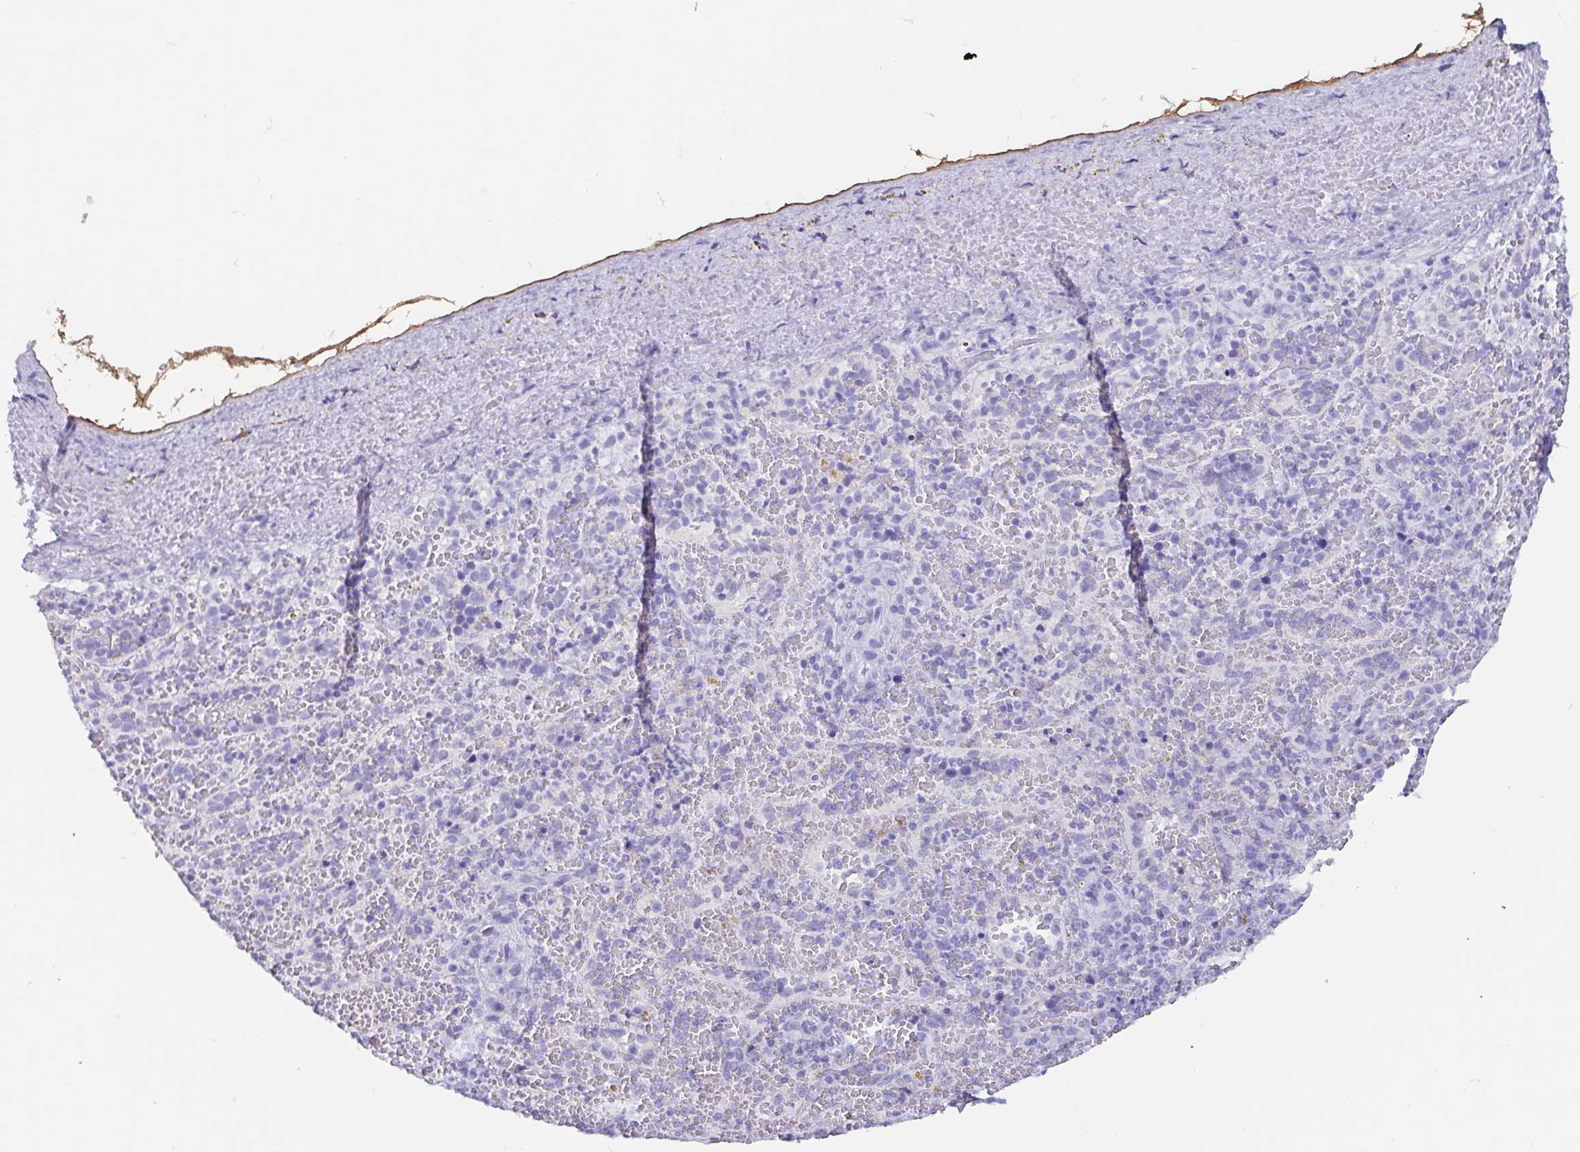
{"staining": {"intensity": "negative", "quantity": "none", "location": "none"}, "tissue": "spleen", "cell_type": "Cells in red pulp", "image_type": "normal", "snomed": [{"axis": "morphology", "description": "Normal tissue, NOS"}, {"axis": "topography", "description": "Spleen"}], "caption": "A high-resolution image shows immunohistochemistry staining of unremarkable spleen, which exhibits no significant staining in cells in red pulp.", "gene": "GKN1", "patient": {"sex": "female", "age": 50}}